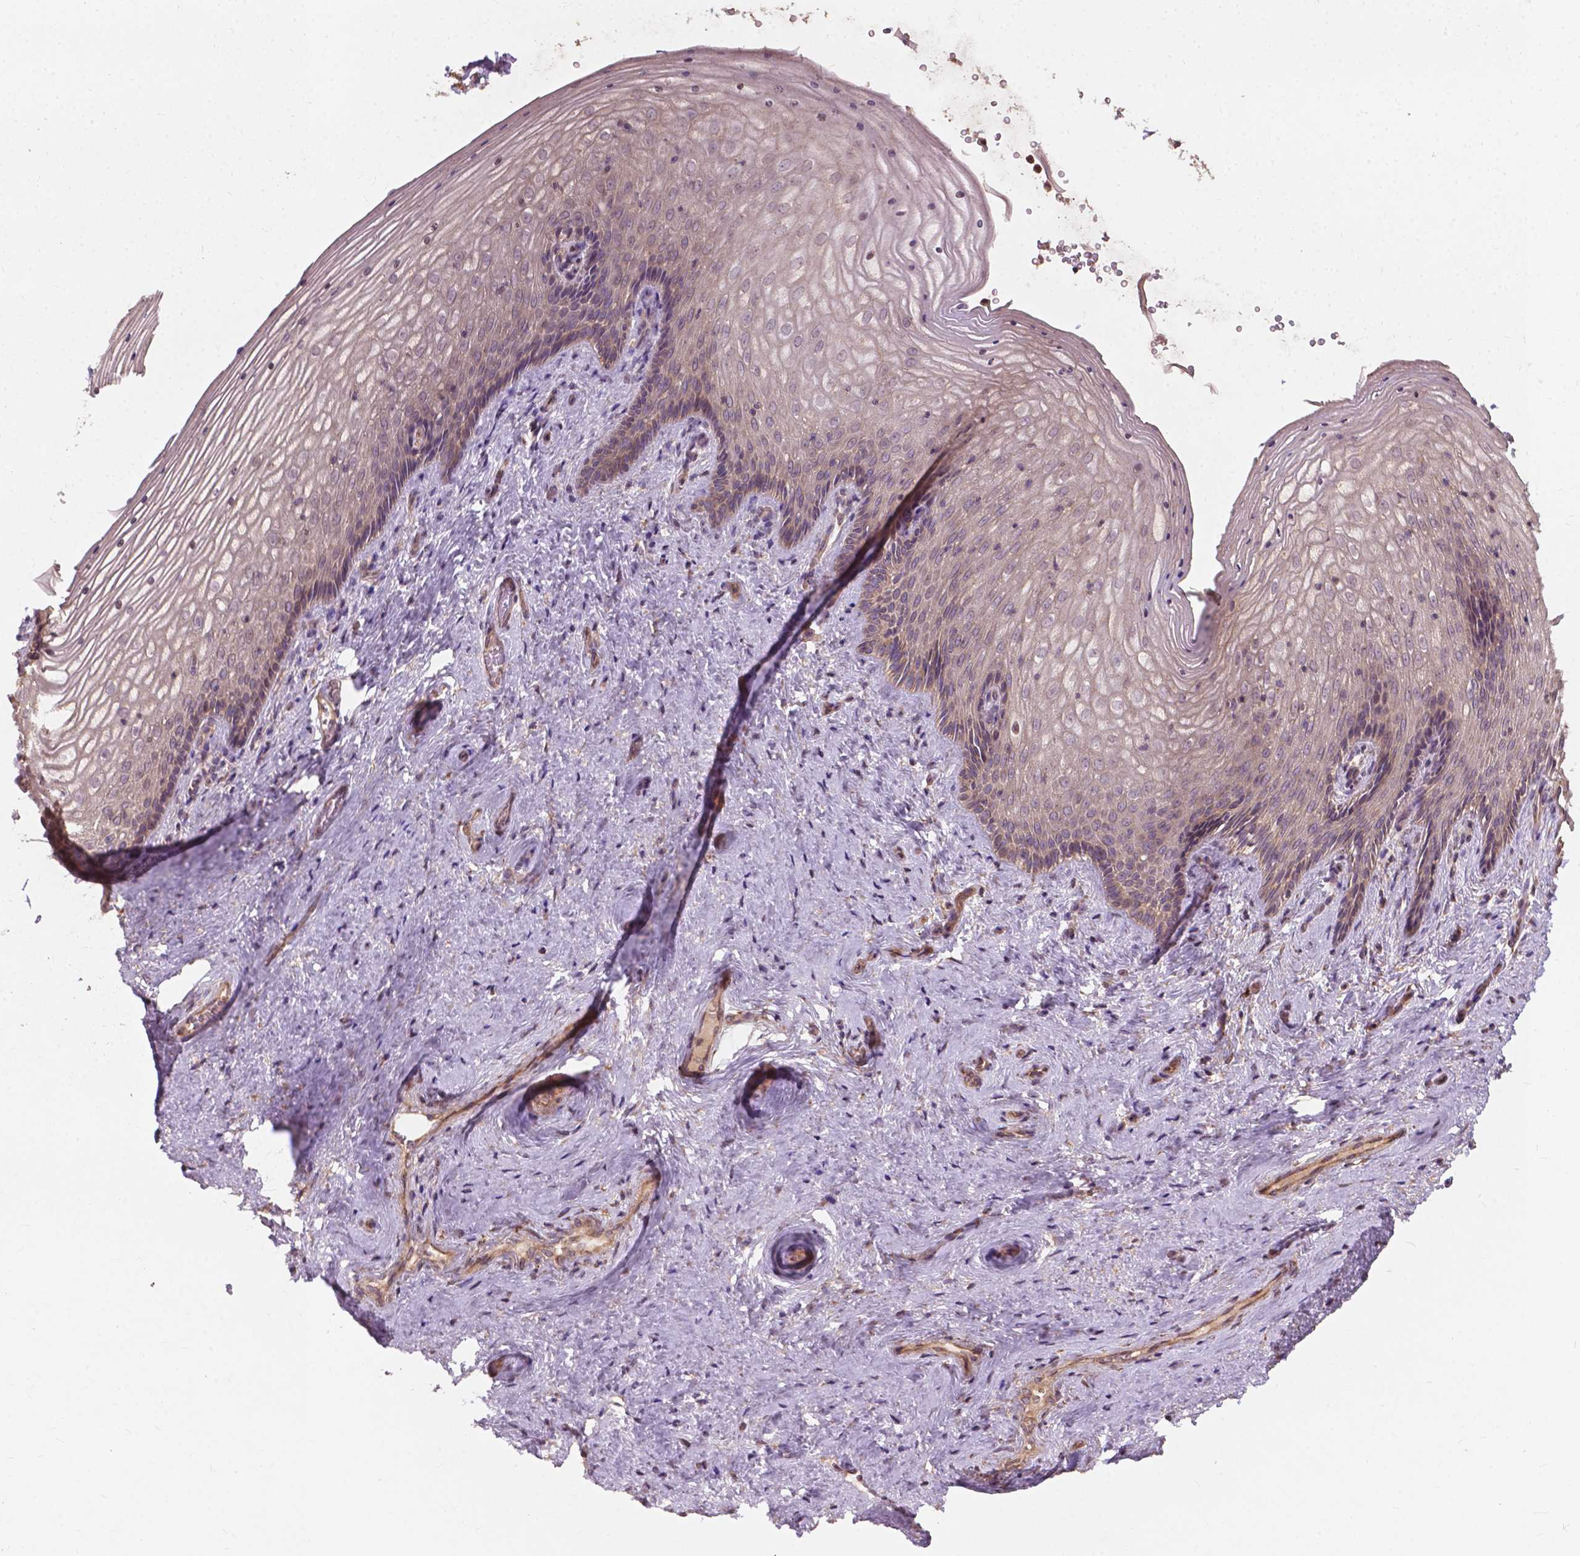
{"staining": {"intensity": "weak", "quantity": "<25%", "location": "cytoplasmic/membranous"}, "tissue": "vagina", "cell_type": "Squamous epithelial cells", "image_type": "normal", "snomed": [{"axis": "morphology", "description": "Normal tissue, NOS"}, {"axis": "topography", "description": "Vagina"}], "caption": "A high-resolution image shows IHC staining of unremarkable vagina, which exhibits no significant expression in squamous epithelial cells. The staining is performed using DAB brown chromogen with nuclei counter-stained in using hematoxylin.", "gene": "CDC42BPA", "patient": {"sex": "female", "age": 45}}